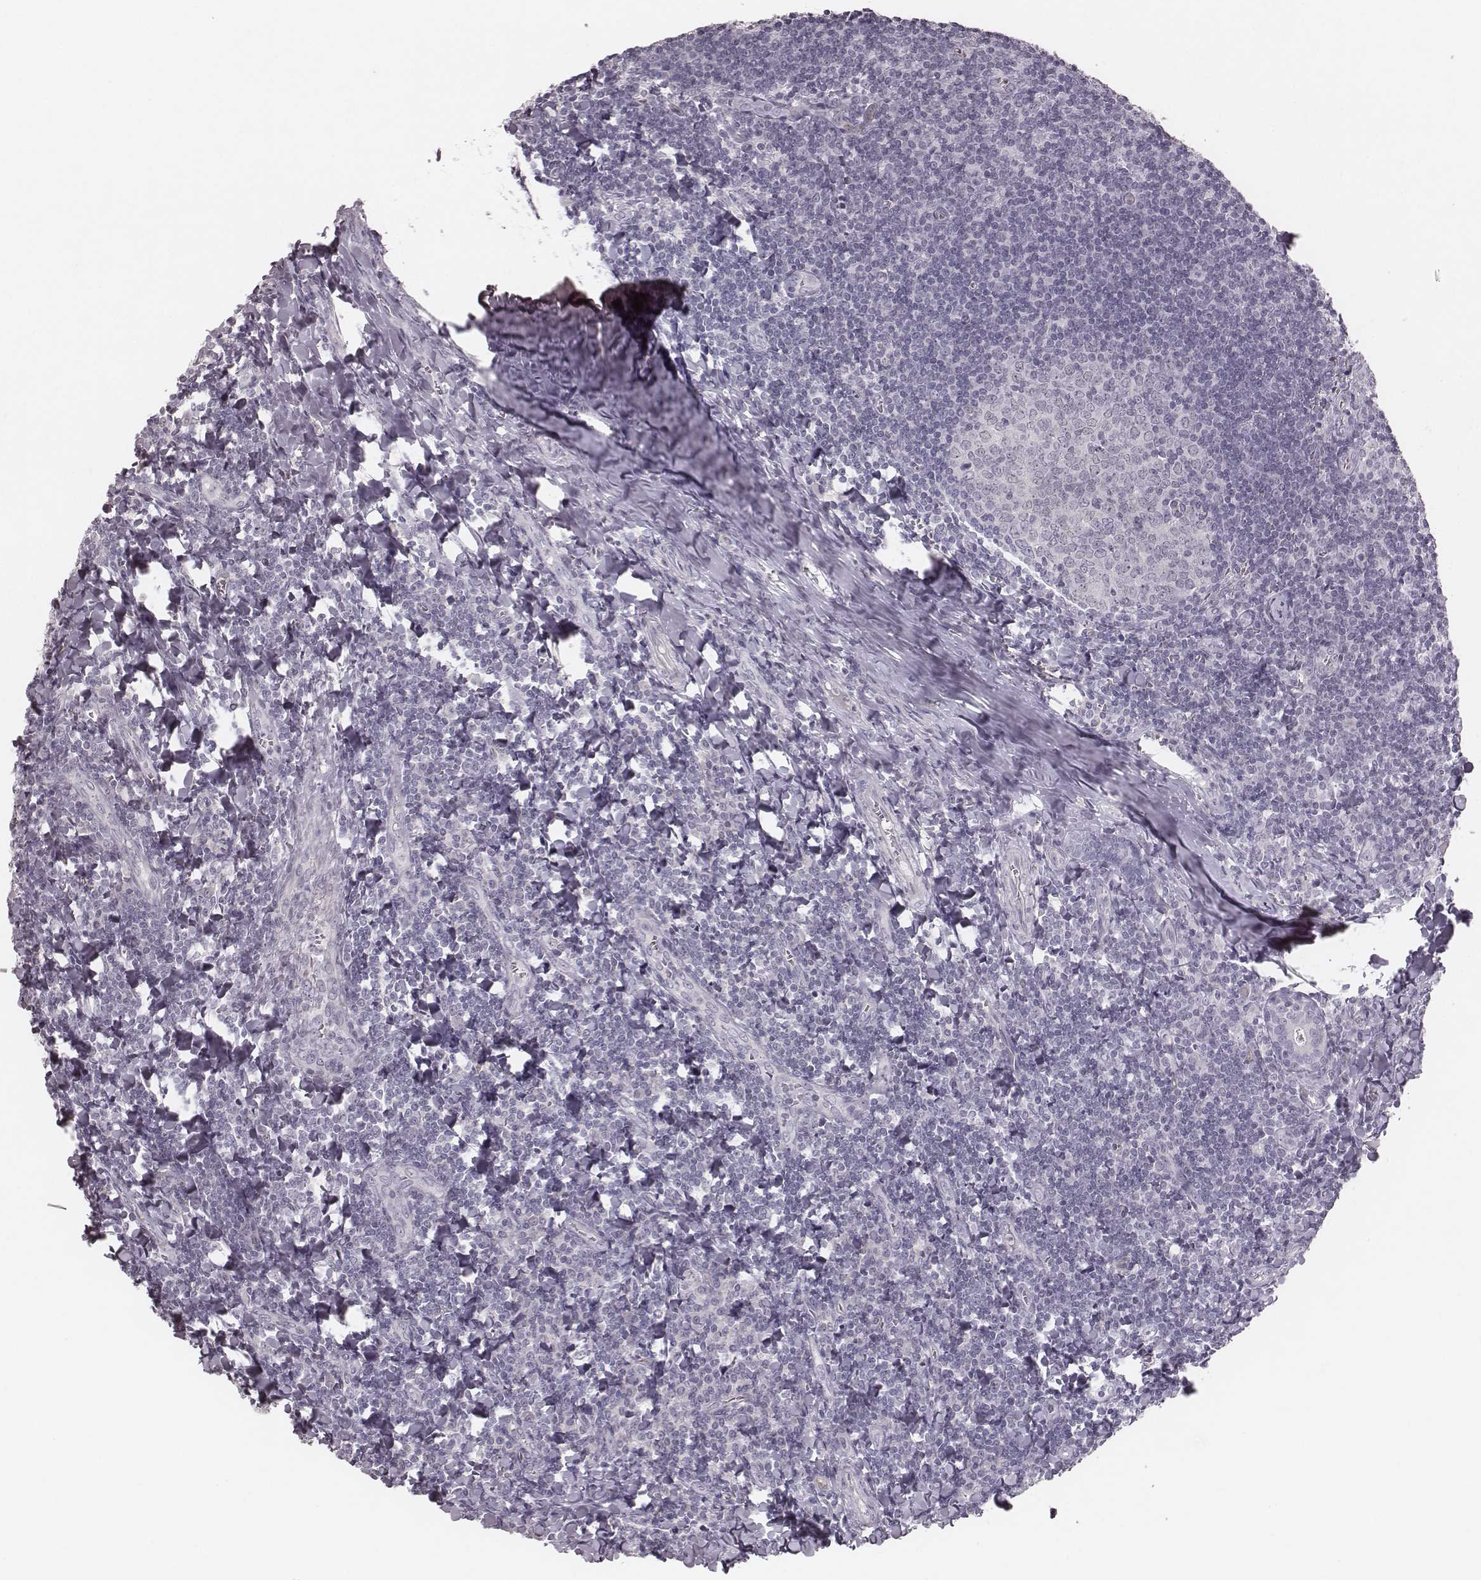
{"staining": {"intensity": "negative", "quantity": "none", "location": "none"}, "tissue": "tonsil", "cell_type": "Germinal center cells", "image_type": "normal", "snomed": [{"axis": "morphology", "description": "Normal tissue, NOS"}, {"axis": "morphology", "description": "Inflammation, NOS"}, {"axis": "topography", "description": "Tonsil"}], "caption": "A histopathology image of tonsil stained for a protein shows no brown staining in germinal center cells.", "gene": "SPA17", "patient": {"sex": "female", "age": 31}}